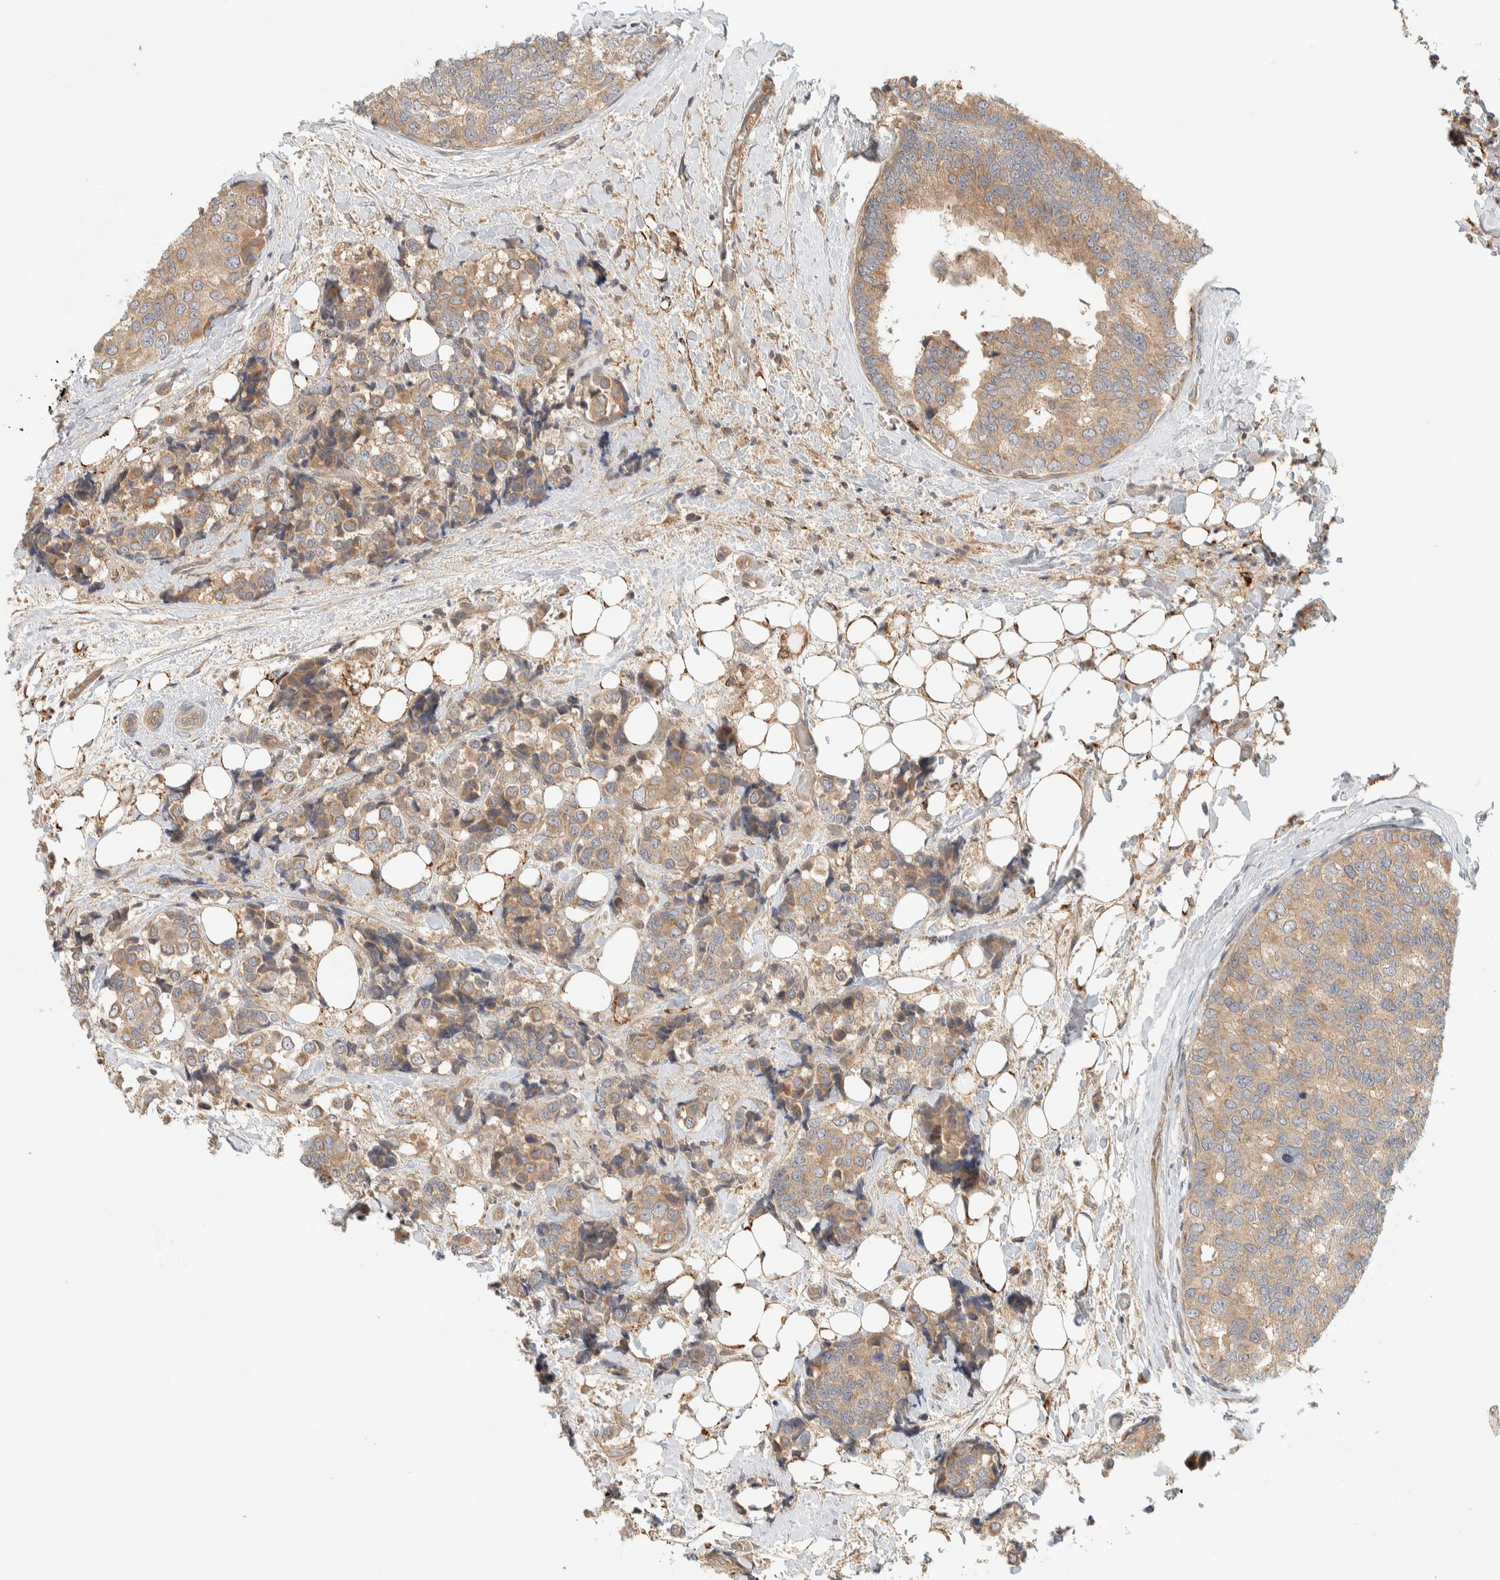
{"staining": {"intensity": "moderate", "quantity": ">75%", "location": "cytoplasmic/membranous"}, "tissue": "breast cancer", "cell_type": "Tumor cells", "image_type": "cancer", "snomed": [{"axis": "morphology", "description": "Normal tissue, NOS"}, {"axis": "morphology", "description": "Duct carcinoma"}, {"axis": "topography", "description": "Breast"}], "caption": "Brown immunohistochemical staining in breast cancer shows moderate cytoplasmic/membranous staining in about >75% of tumor cells.", "gene": "FAM167A", "patient": {"sex": "female", "age": 43}}